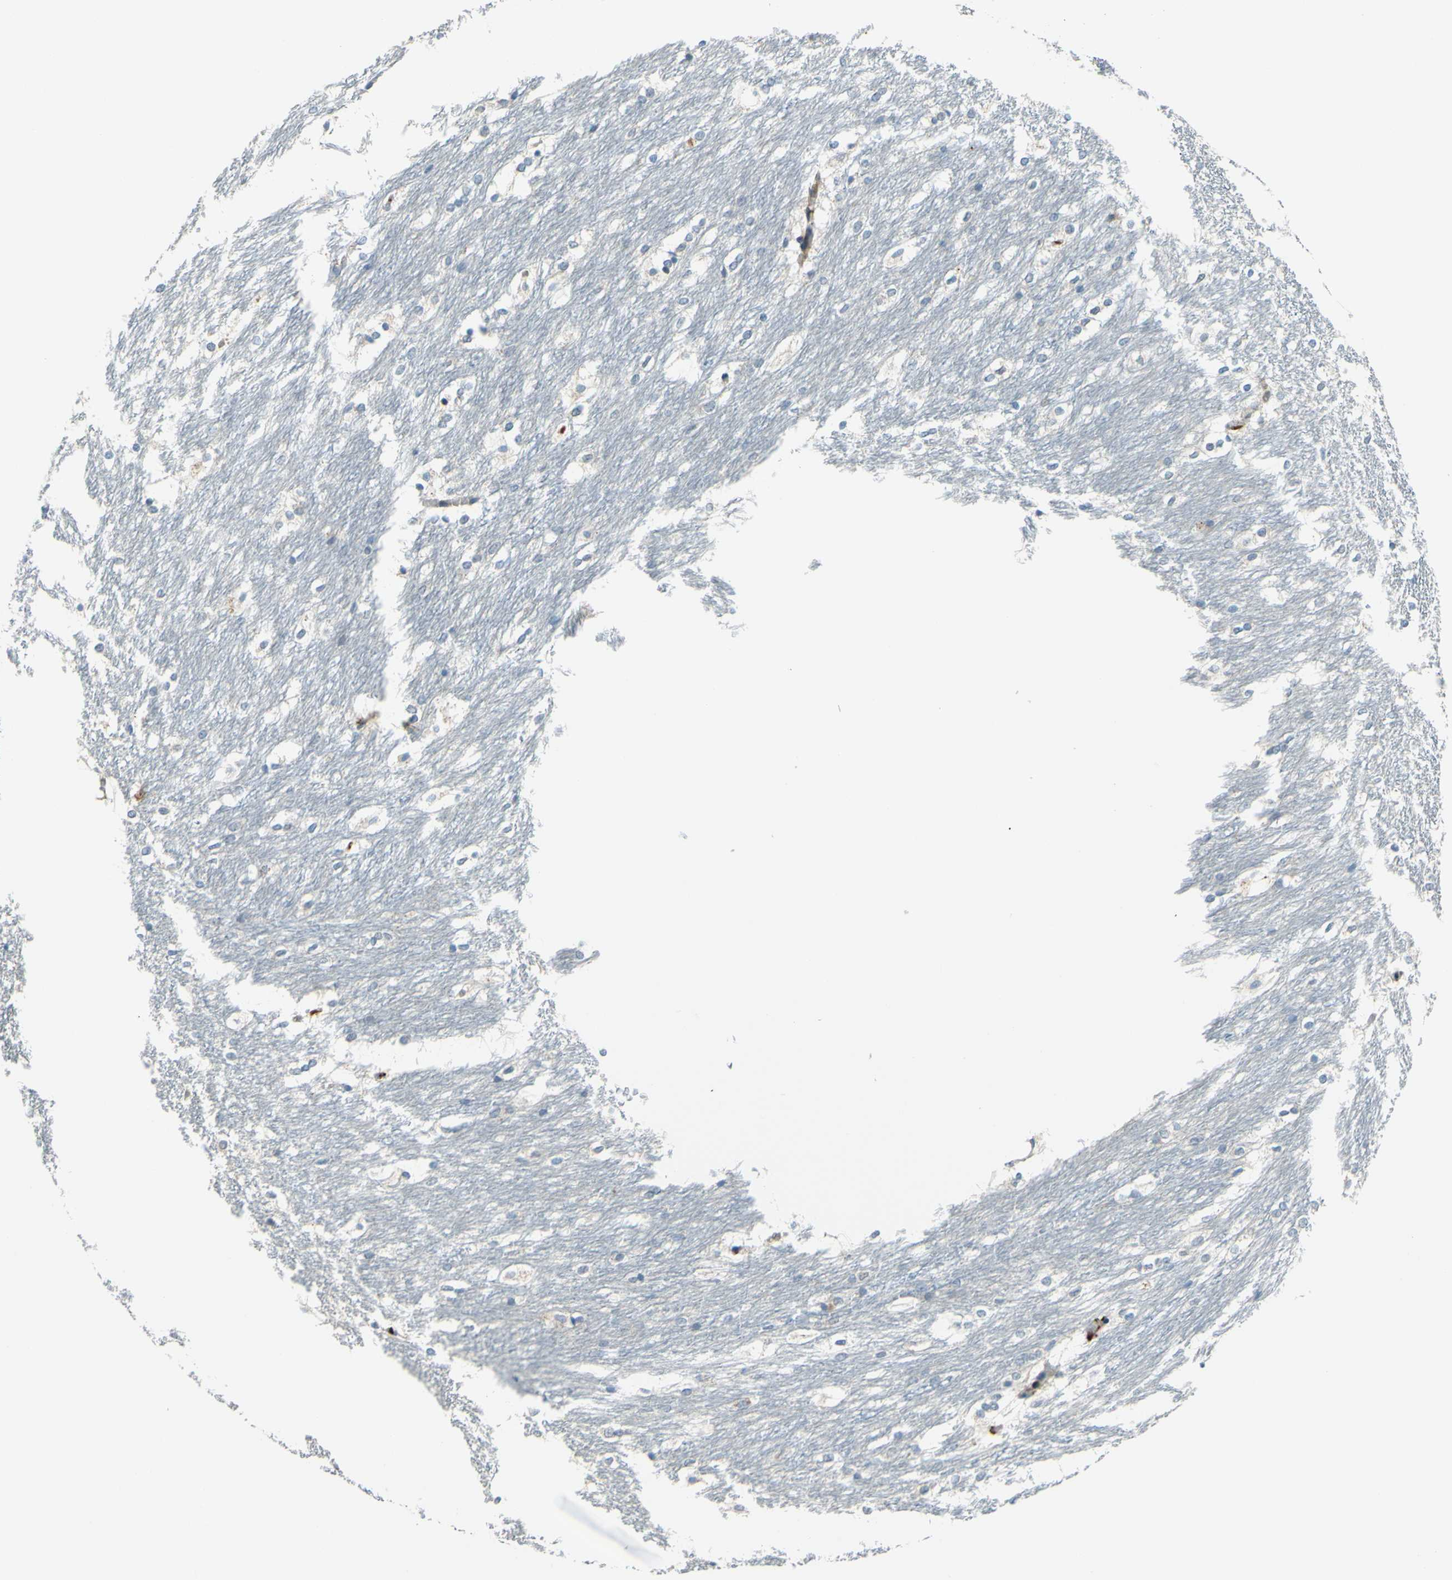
{"staining": {"intensity": "weak", "quantity": "<25%", "location": "cytoplasmic/membranous"}, "tissue": "caudate", "cell_type": "Glial cells", "image_type": "normal", "snomed": [{"axis": "morphology", "description": "Normal tissue, NOS"}, {"axis": "topography", "description": "Lateral ventricle wall"}], "caption": "A high-resolution micrograph shows IHC staining of unremarkable caudate, which reveals no significant positivity in glial cells. (DAB (3,3'-diaminobenzidine) immunohistochemistry (IHC), high magnification).", "gene": "ARHGAP1", "patient": {"sex": "female", "age": 19}}